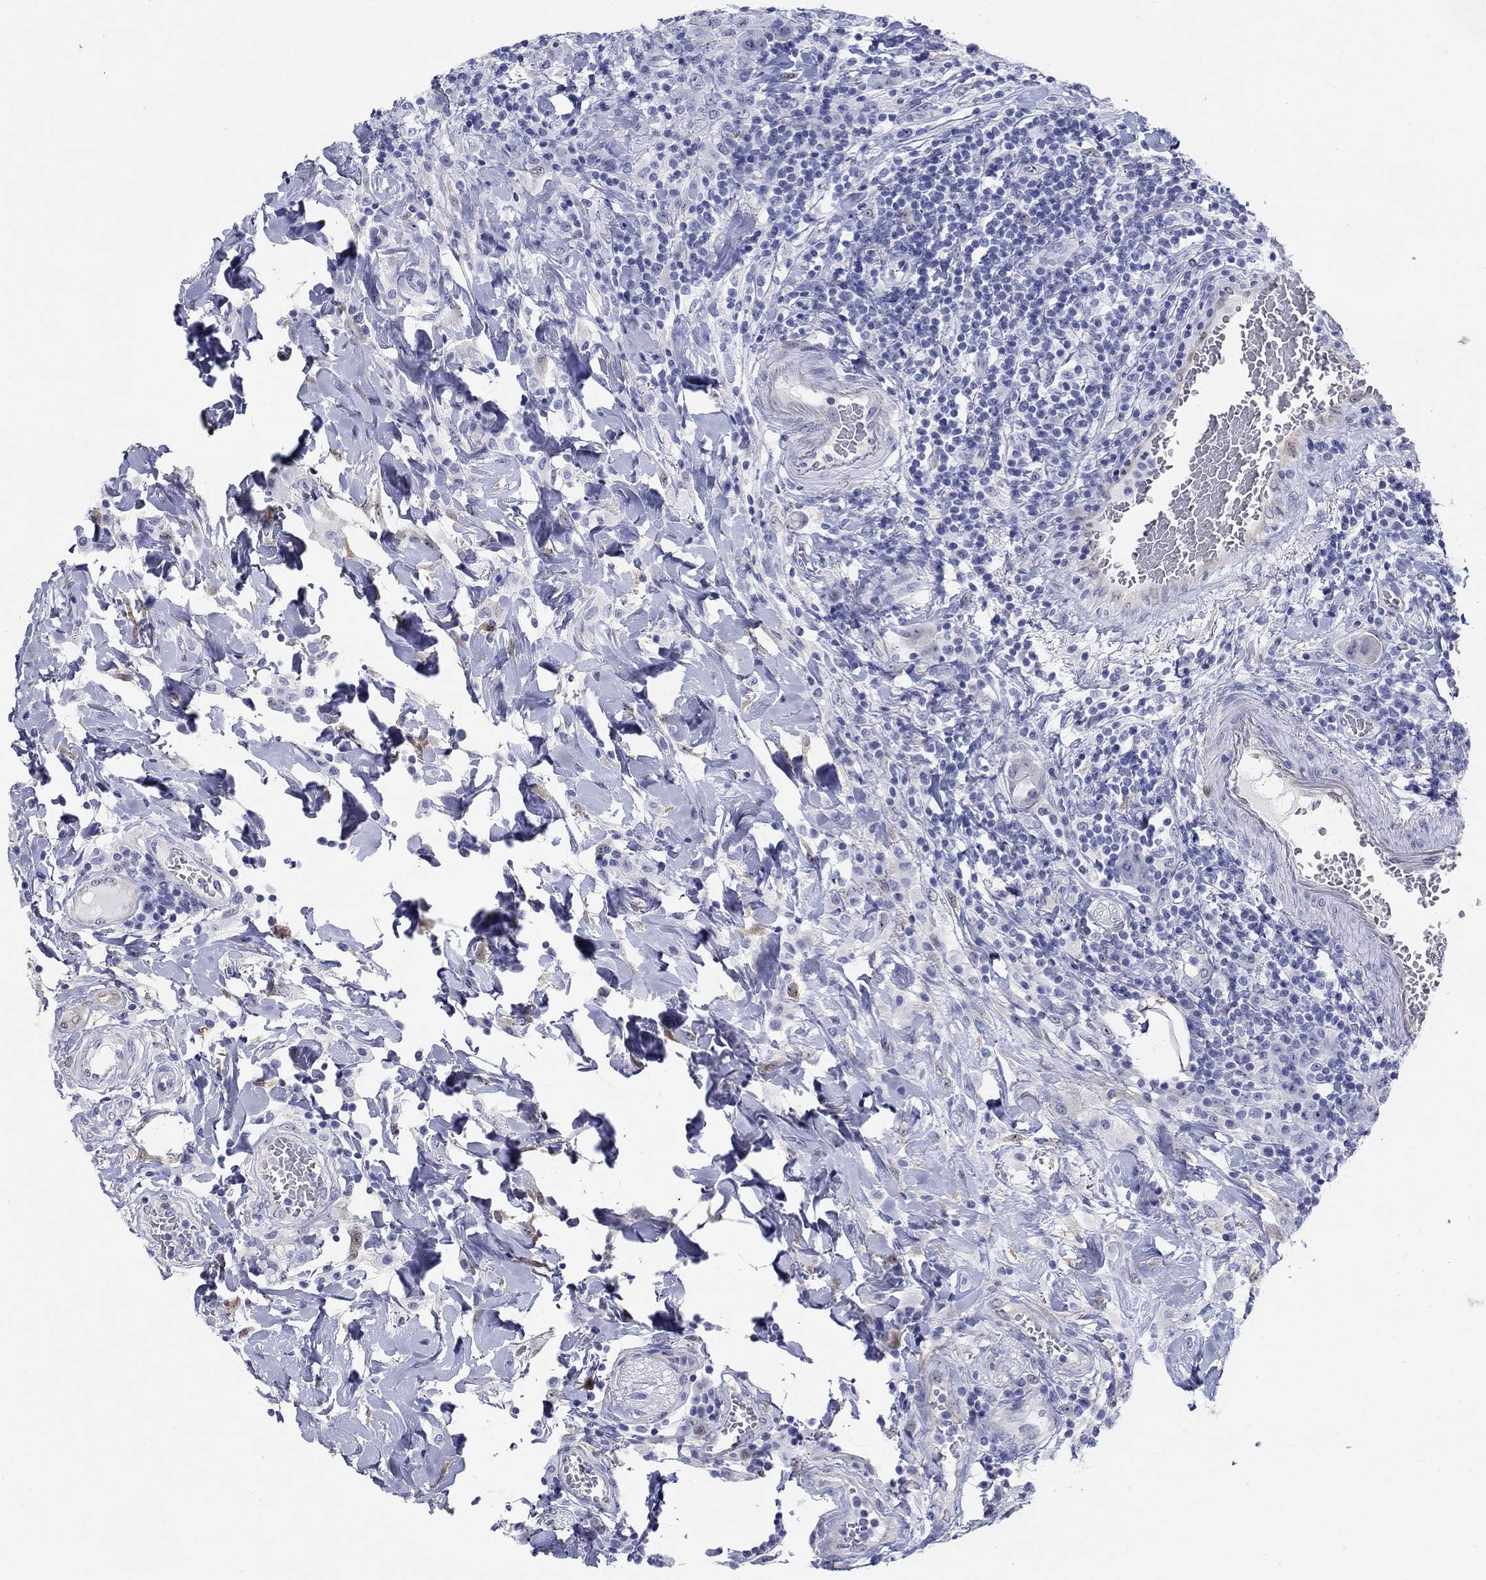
{"staining": {"intensity": "negative", "quantity": "none", "location": "none"}, "tissue": "colorectal cancer", "cell_type": "Tumor cells", "image_type": "cancer", "snomed": [{"axis": "morphology", "description": "Adenocarcinoma, NOS"}, {"axis": "topography", "description": "Colon"}], "caption": "This is an immunohistochemistry micrograph of human colorectal adenocarcinoma. There is no expression in tumor cells.", "gene": "AKR1C2", "patient": {"sex": "female", "age": 69}}